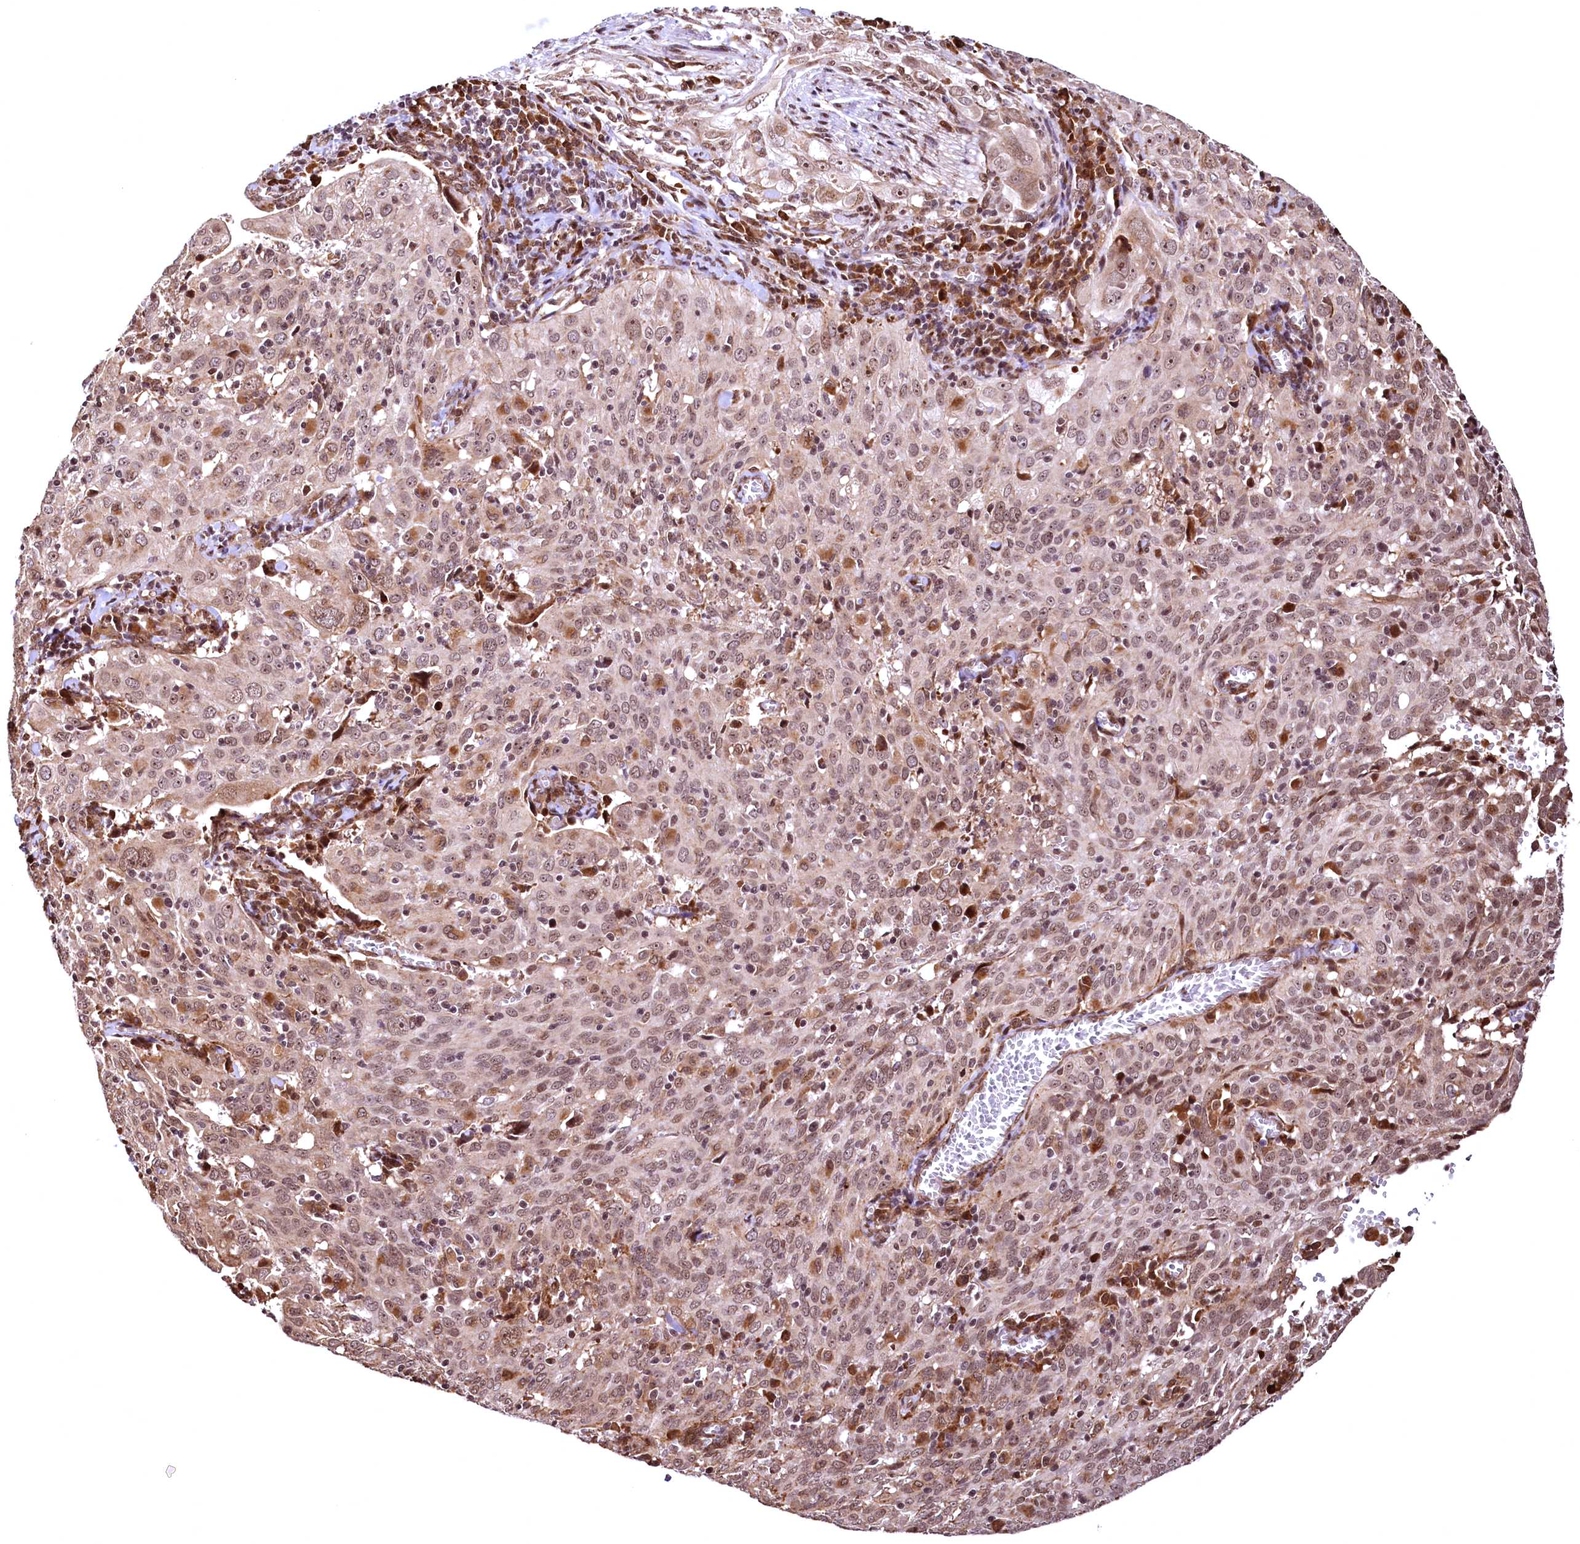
{"staining": {"intensity": "weak", "quantity": ">75%", "location": "nuclear"}, "tissue": "cervical cancer", "cell_type": "Tumor cells", "image_type": "cancer", "snomed": [{"axis": "morphology", "description": "Squamous cell carcinoma, NOS"}, {"axis": "topography", "description": "Cervix"}], "caption": "Immunohistochemistry (IHC) (DAB (3,3'-diaminobenzidine)) staining of cervical cancer demonstrates weak nuclear protein staining in about >75% of tumor cells.", "gene": "PDS5B", "patient": {"sex": "female", "age": 31}}